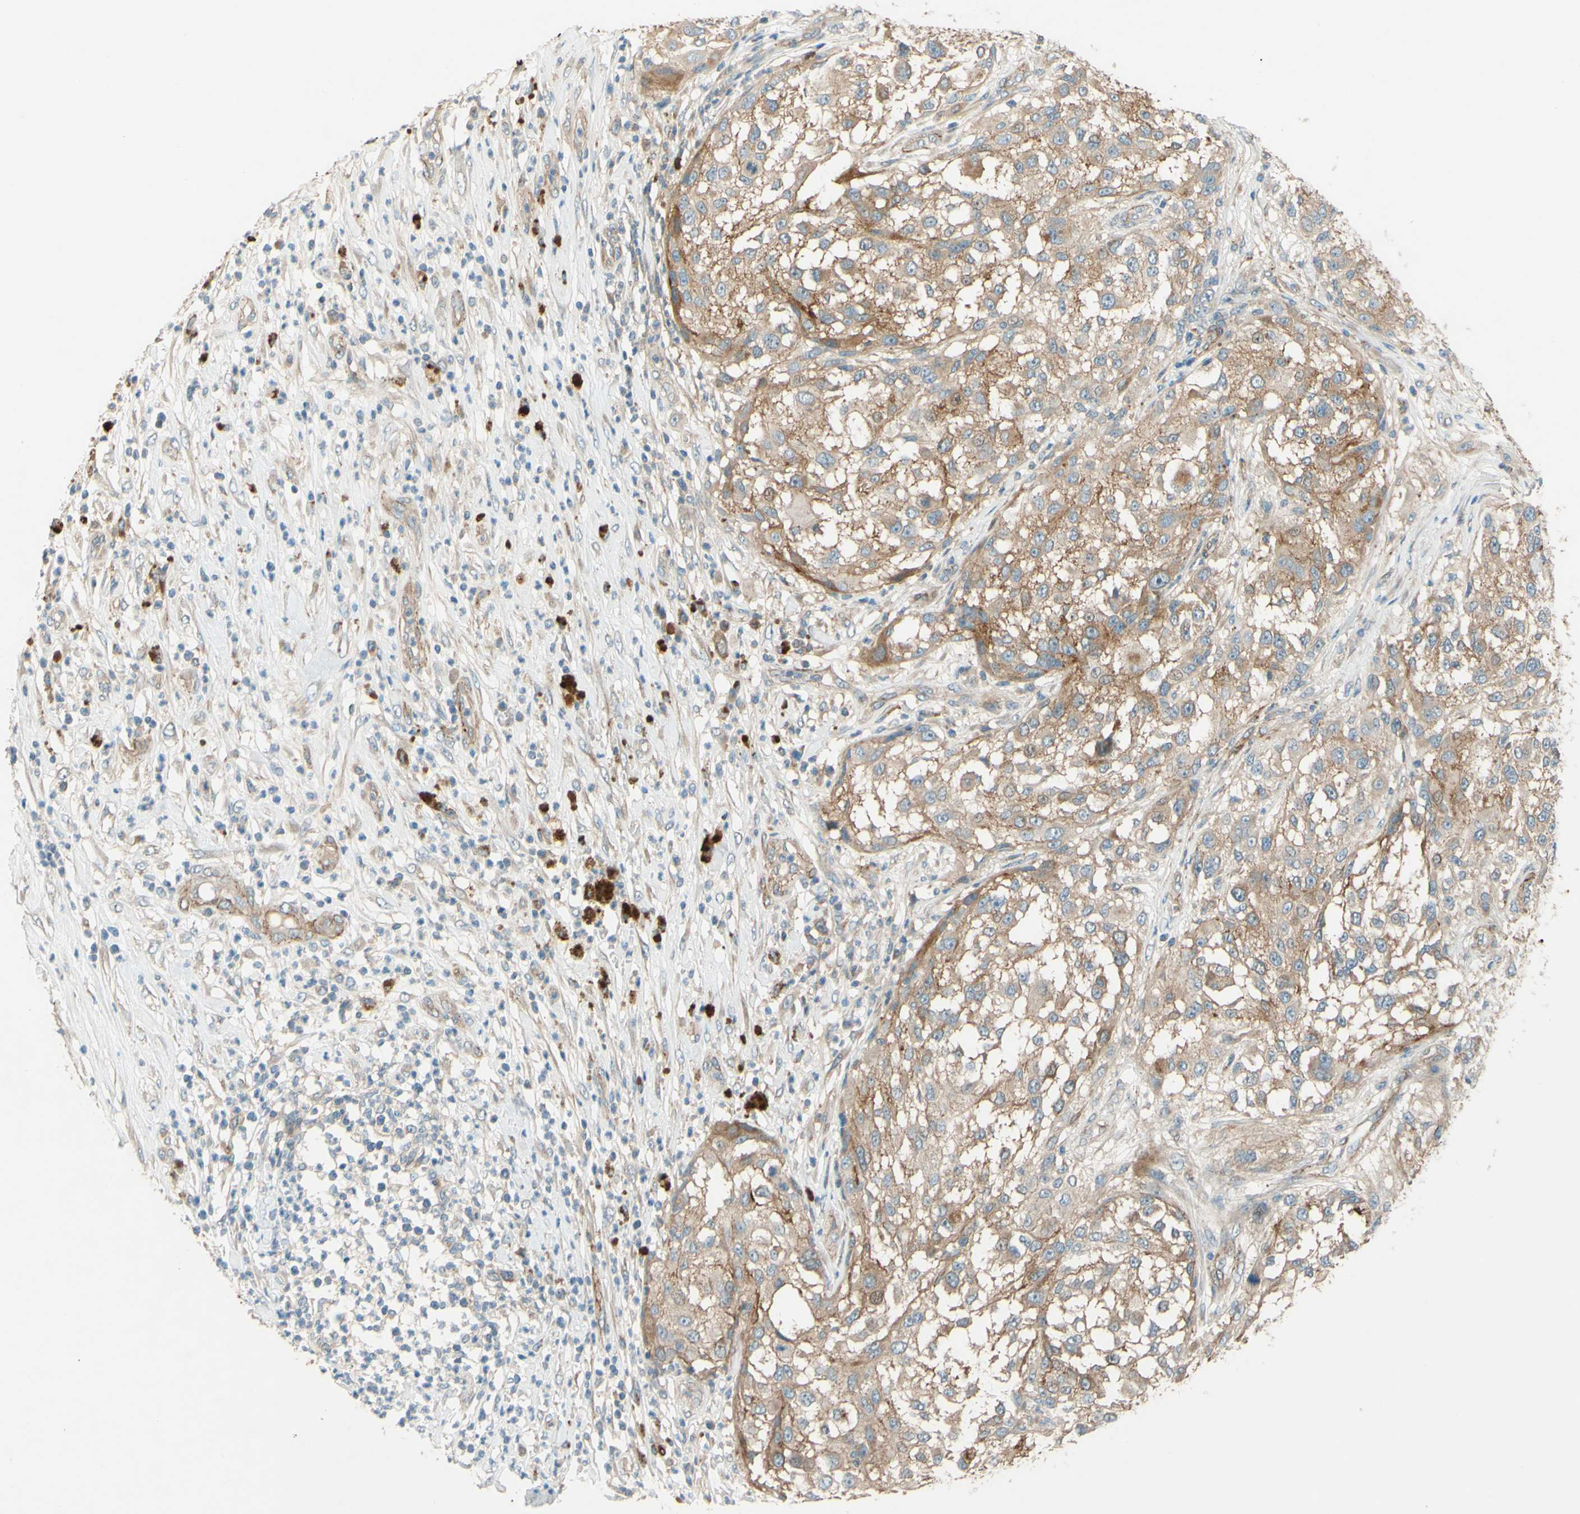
{"staining": {"intensity": "moderate", "quantity": ">75%", "location": "cytoplasmic/membranous"}, "tissue": "melanoma", "cell_type": "Tumor cells", "image_type": "cancer", "snomed": [{"axis": "morphology", "description": "Necrosis, NOS"}, {"axis": "morphology", "description": "Malignant melanoma, NOS"}, {"axis": "topography", "description": "Skin"}], "caption": "A photomicrograph showing moderate cytoplasmic/membranous positivity in approximately >75% of tumor cells in melanoma, as visualized by brown immunohistochemical staining.", "gene": "ADAM17", "patient": {"sex": "female", "age": 87}}